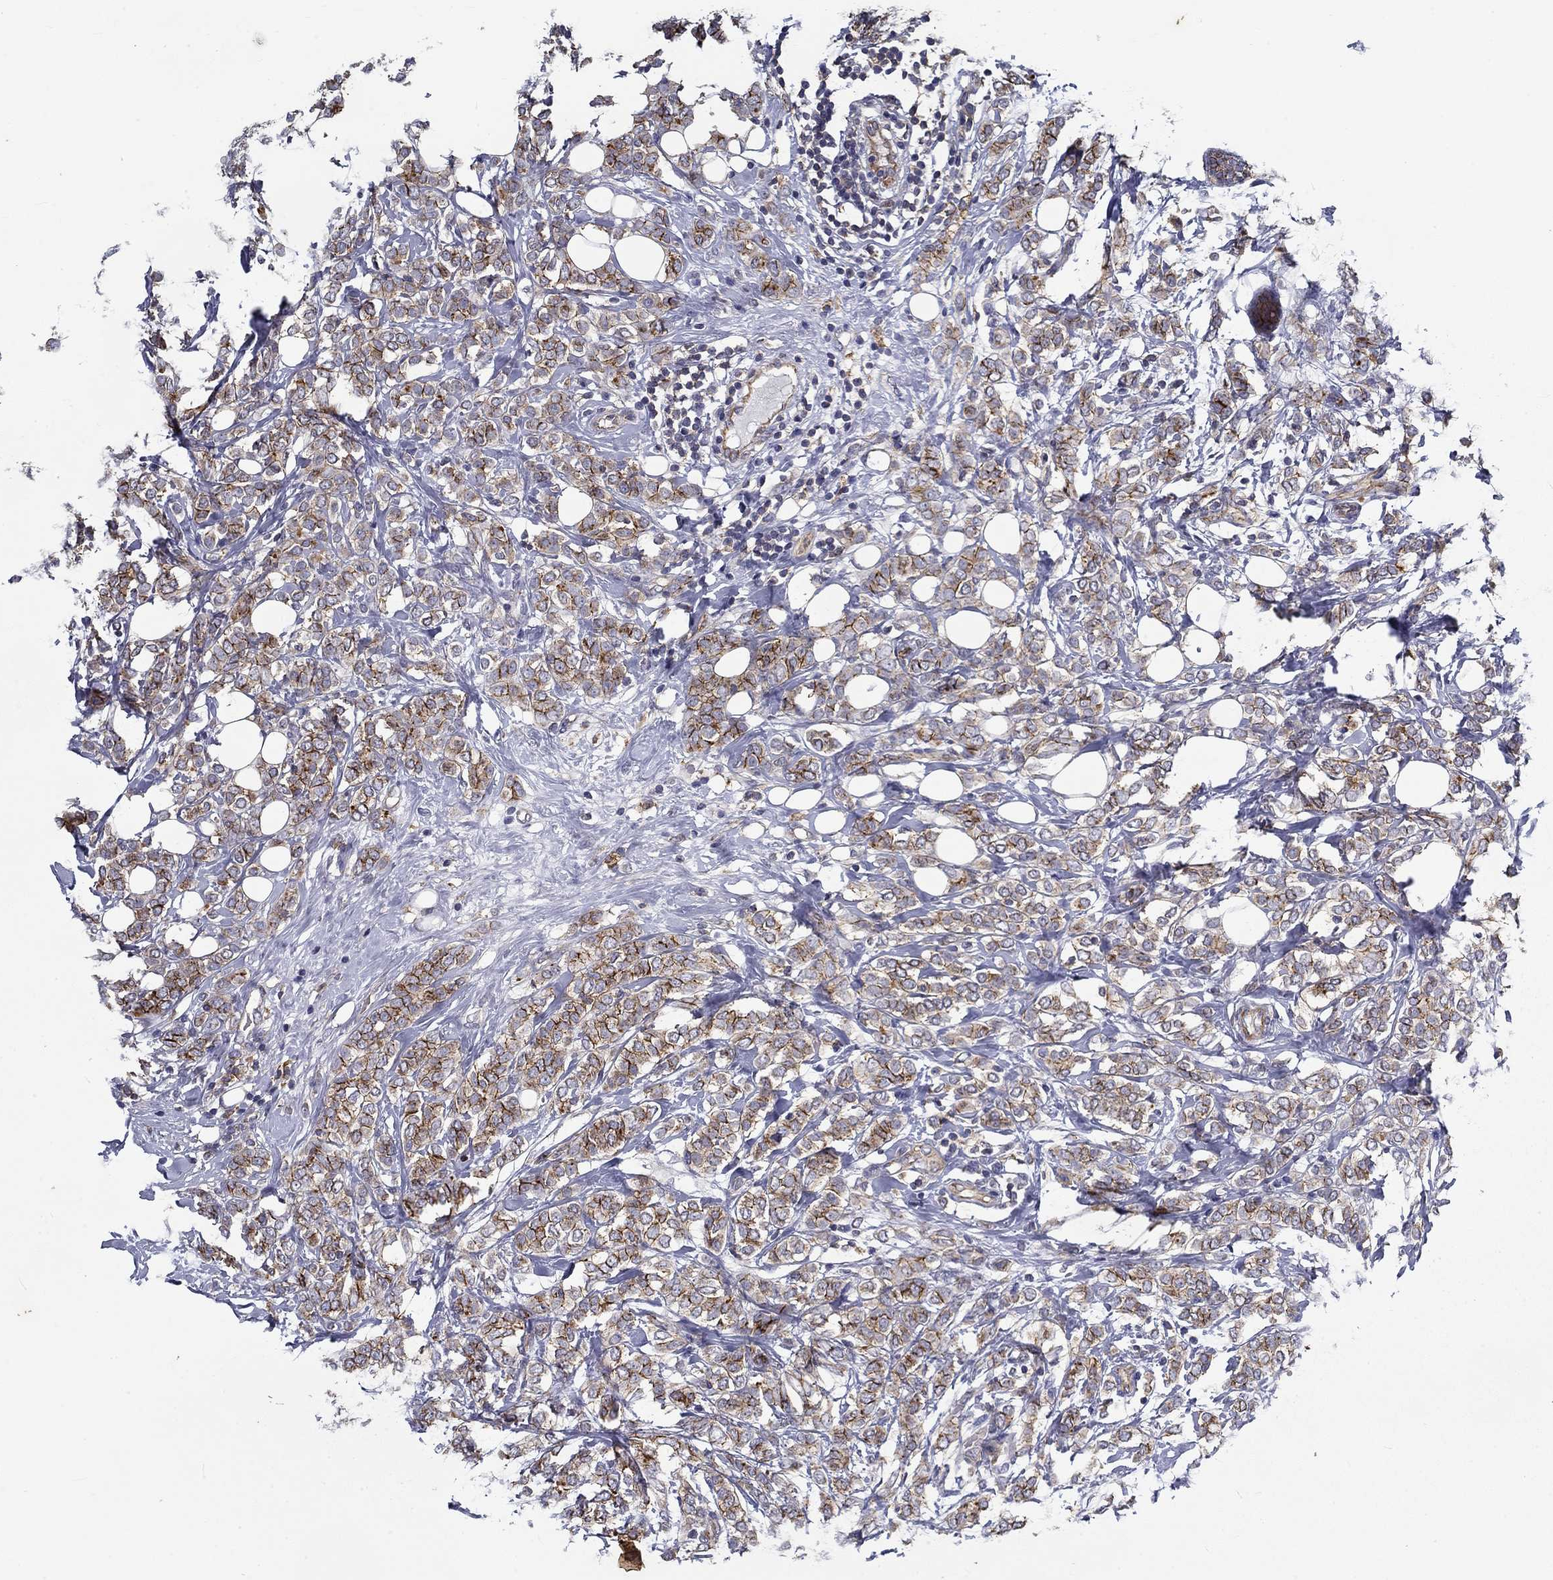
{"staining": {"intensity": "strong", "quantity": ">75%", "location": "cytoplasmic/membranous"}, "tissue": "breast cancer", "cell_type": "Tumor cells", "image_type": "cancer", "snomed": [{"axis": "morphology", "description": "Lobular carcinoma"}, {"axis": "topography", "description": "Breast"}], "caption": "Immunohistochemical staining of breast cancer (lobular carcinoma) exhibits high levels of strong cytoplasmic/membranous protein positivity in approximately >75% of tumor cells. (DAB IHC, brown staining for protein, blue staining for nuclei).", "gene": "ALDH4A1", "patient": {"sex": "female", "age": 49}}